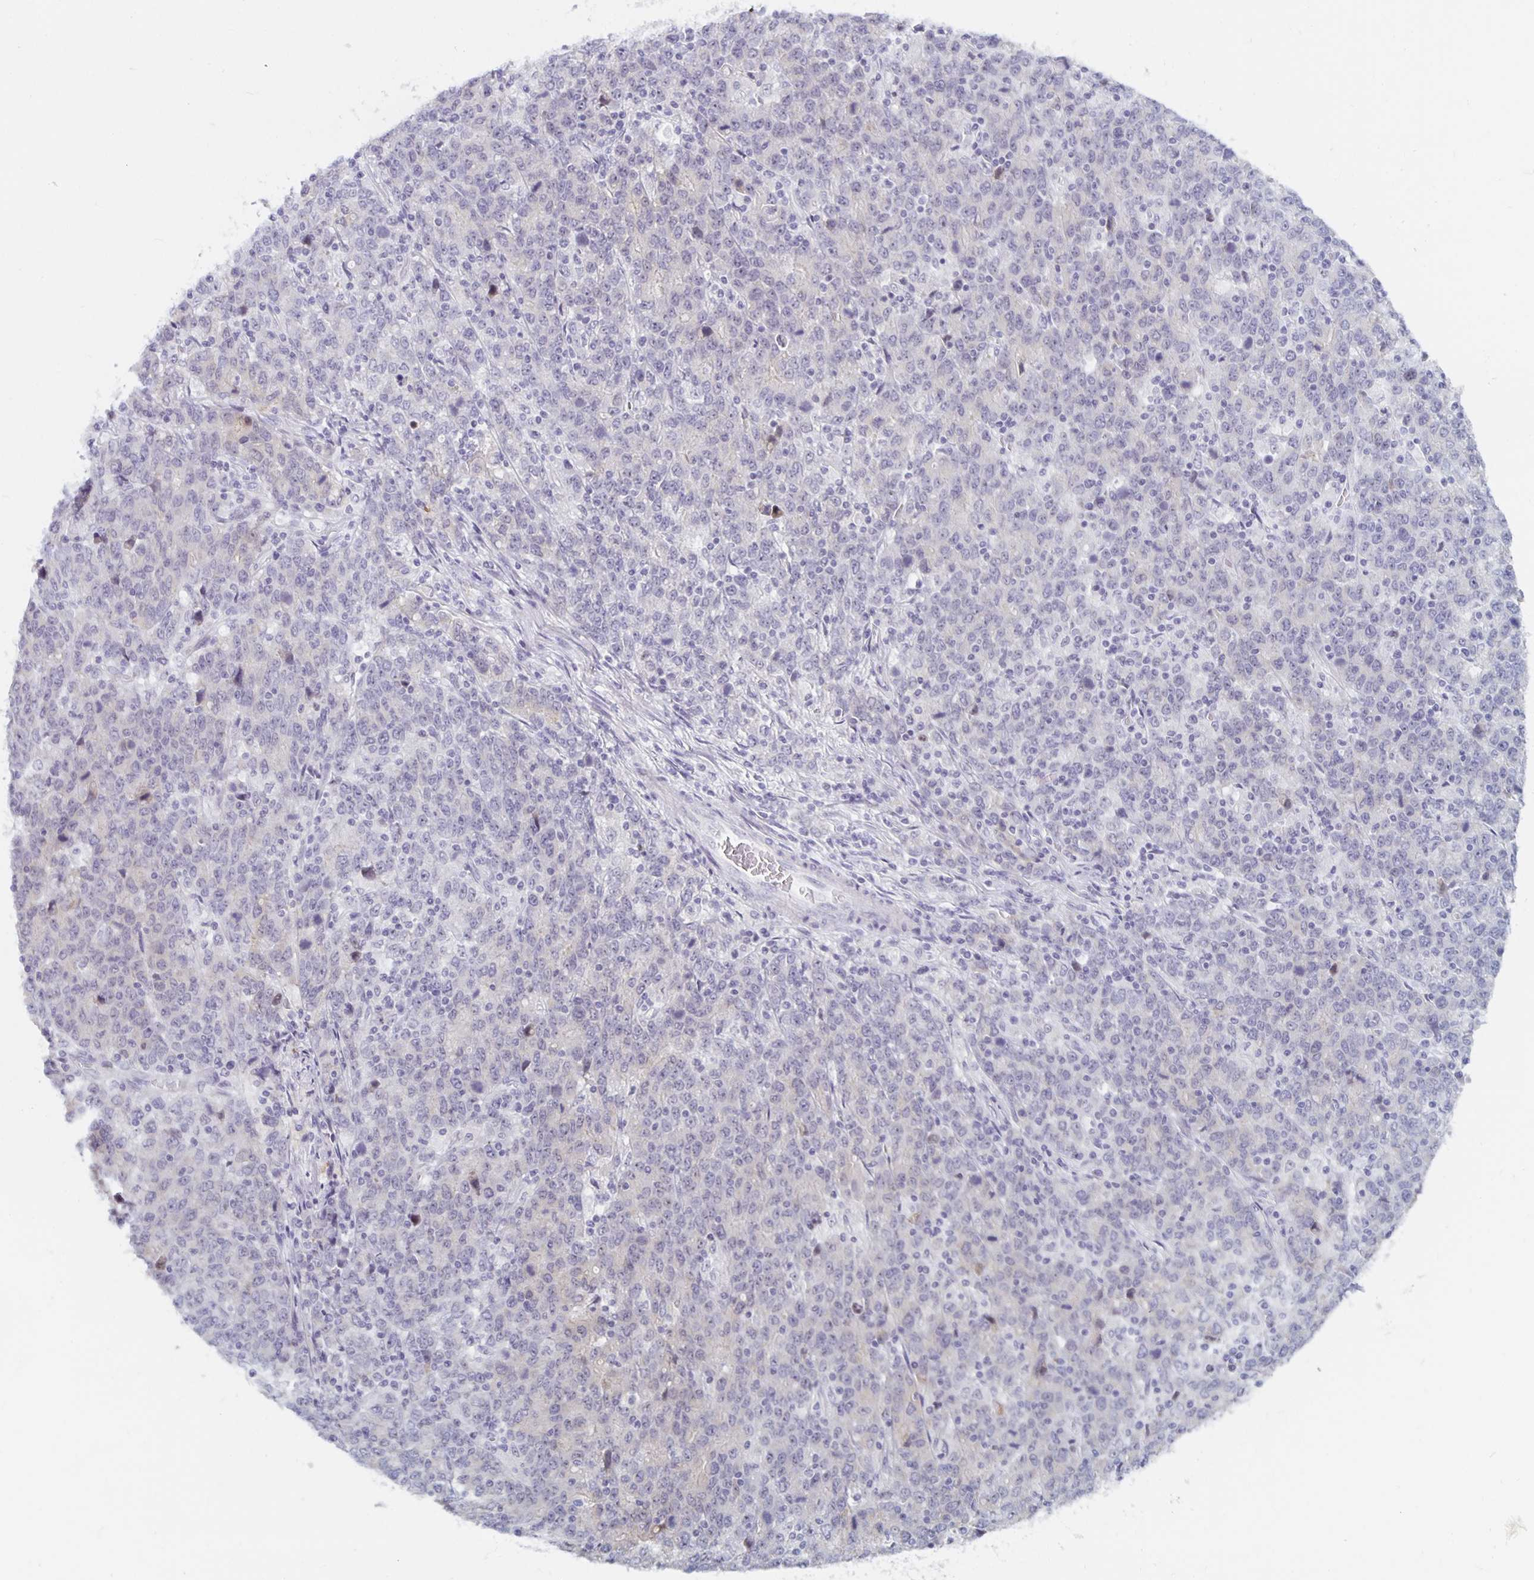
{"staining": {"intensity": "negative", "quantity": "none", "location": "none"}, "tissue": "stomach cancer", "cell_type": "Tumor cells", "image_type": "cancer", "snomed": [{"axis": "morphology", "description": "Adenocarcinoma, NOS"}, {"axis": "topography", "description": "Stomach, upper"}], "caption": "IHC image of stomach cancer stained for a protein (brown), which exhibits no staining in tumor cells.", "gene": "NUP85", "patient": {"sex": "male", "age": 69}}